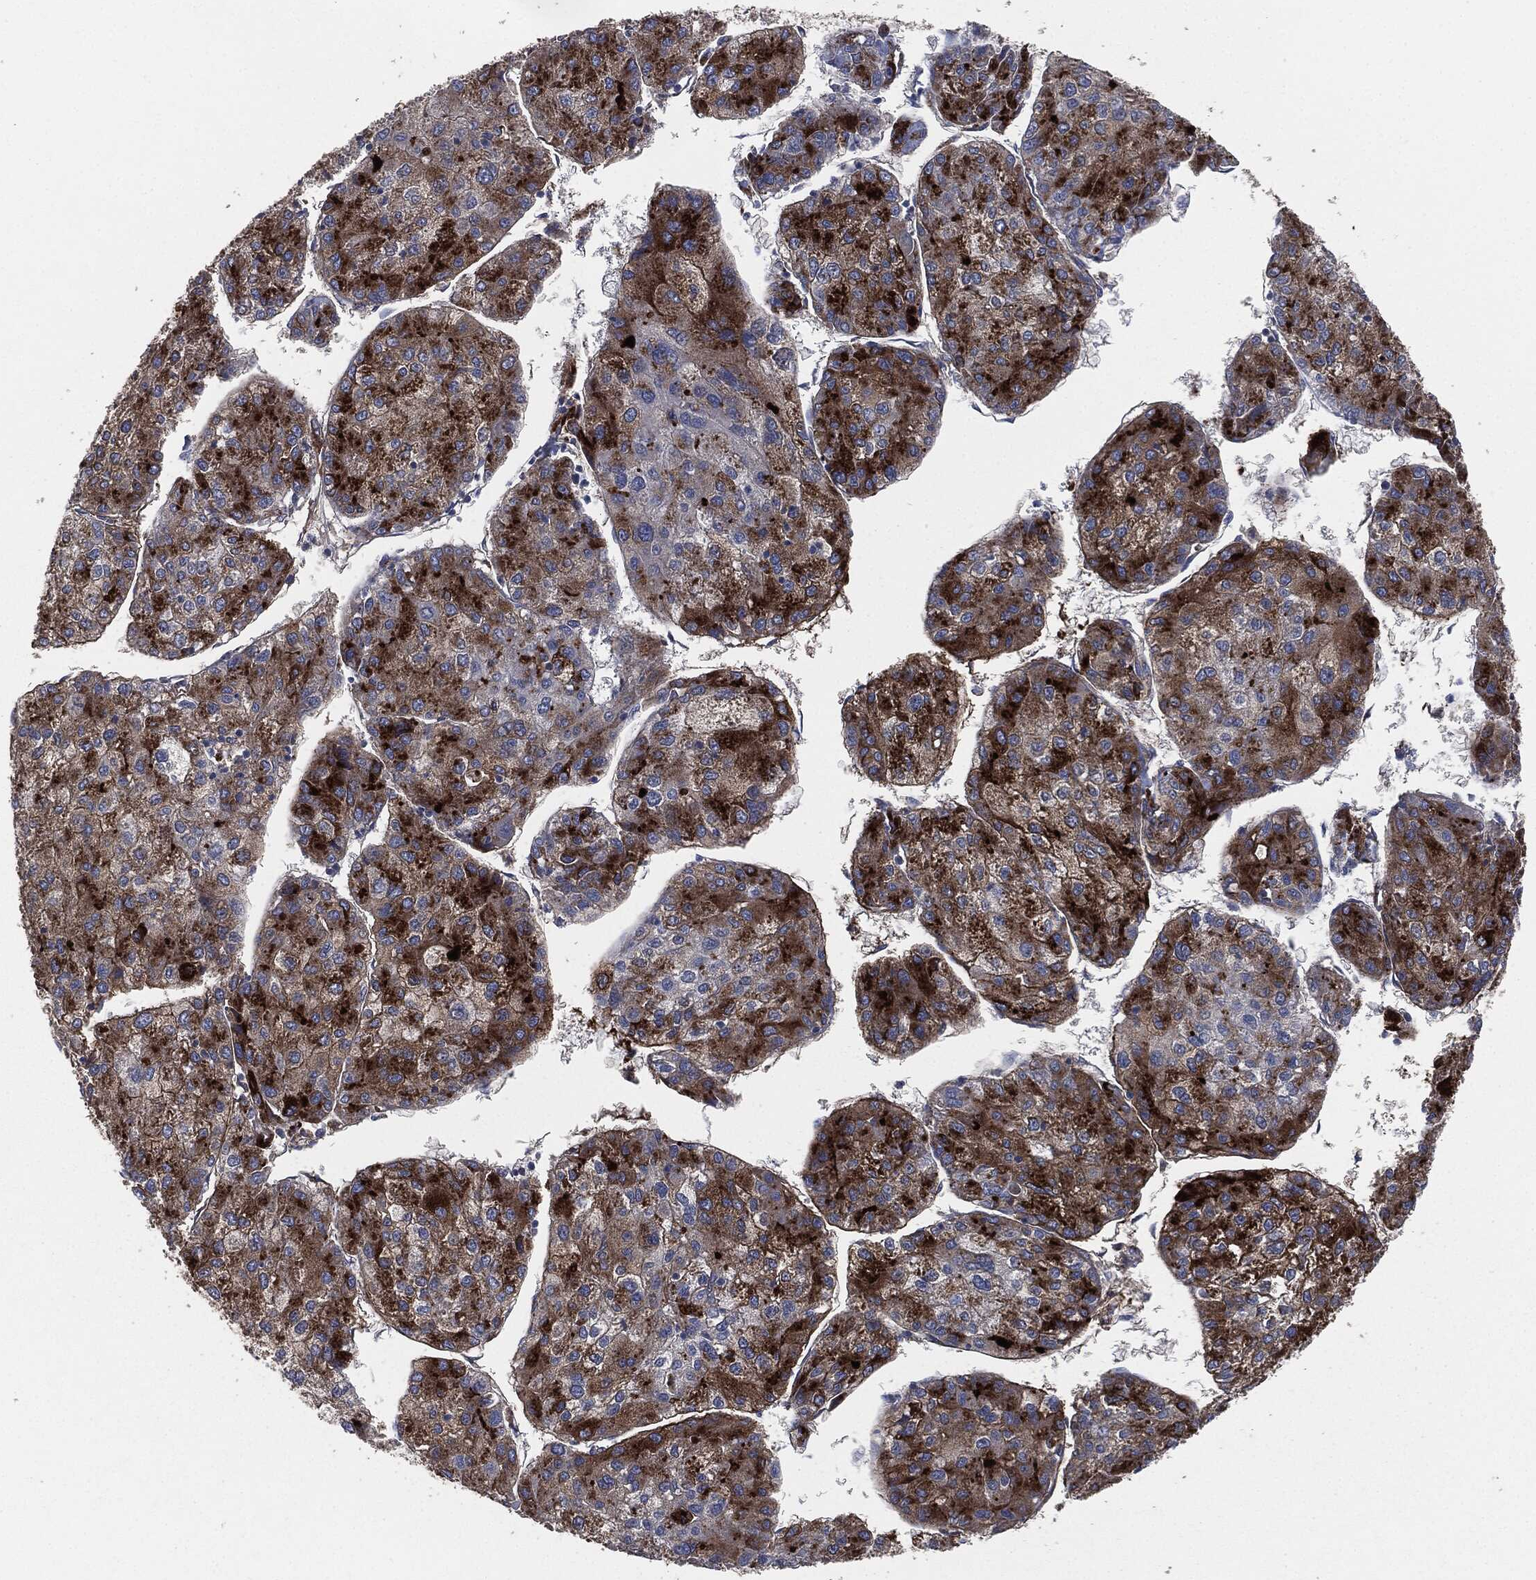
{"staining": {"intensity": "strong", "quantity": "25%-75%", "location": "cytoplasmic/membranous"}, "tissue": "liver cancer", "cell_type": "Tumor cells", "image_type": "cancer", "snomed": [{"axis": "morphology", "description": "Carcinoma, Hepatocellular, NOS"}, {"axis": "topography", "description": "Liver"}], "caption": "Human hepatocellular carcinoma (liver) stained for a protein (brown) shows strong cytoplasmic/membranous positive expression in approximately 25%-75% of tumor cells.", "gene": "APOB", "patient": {"sex": "male", "age": 43}}